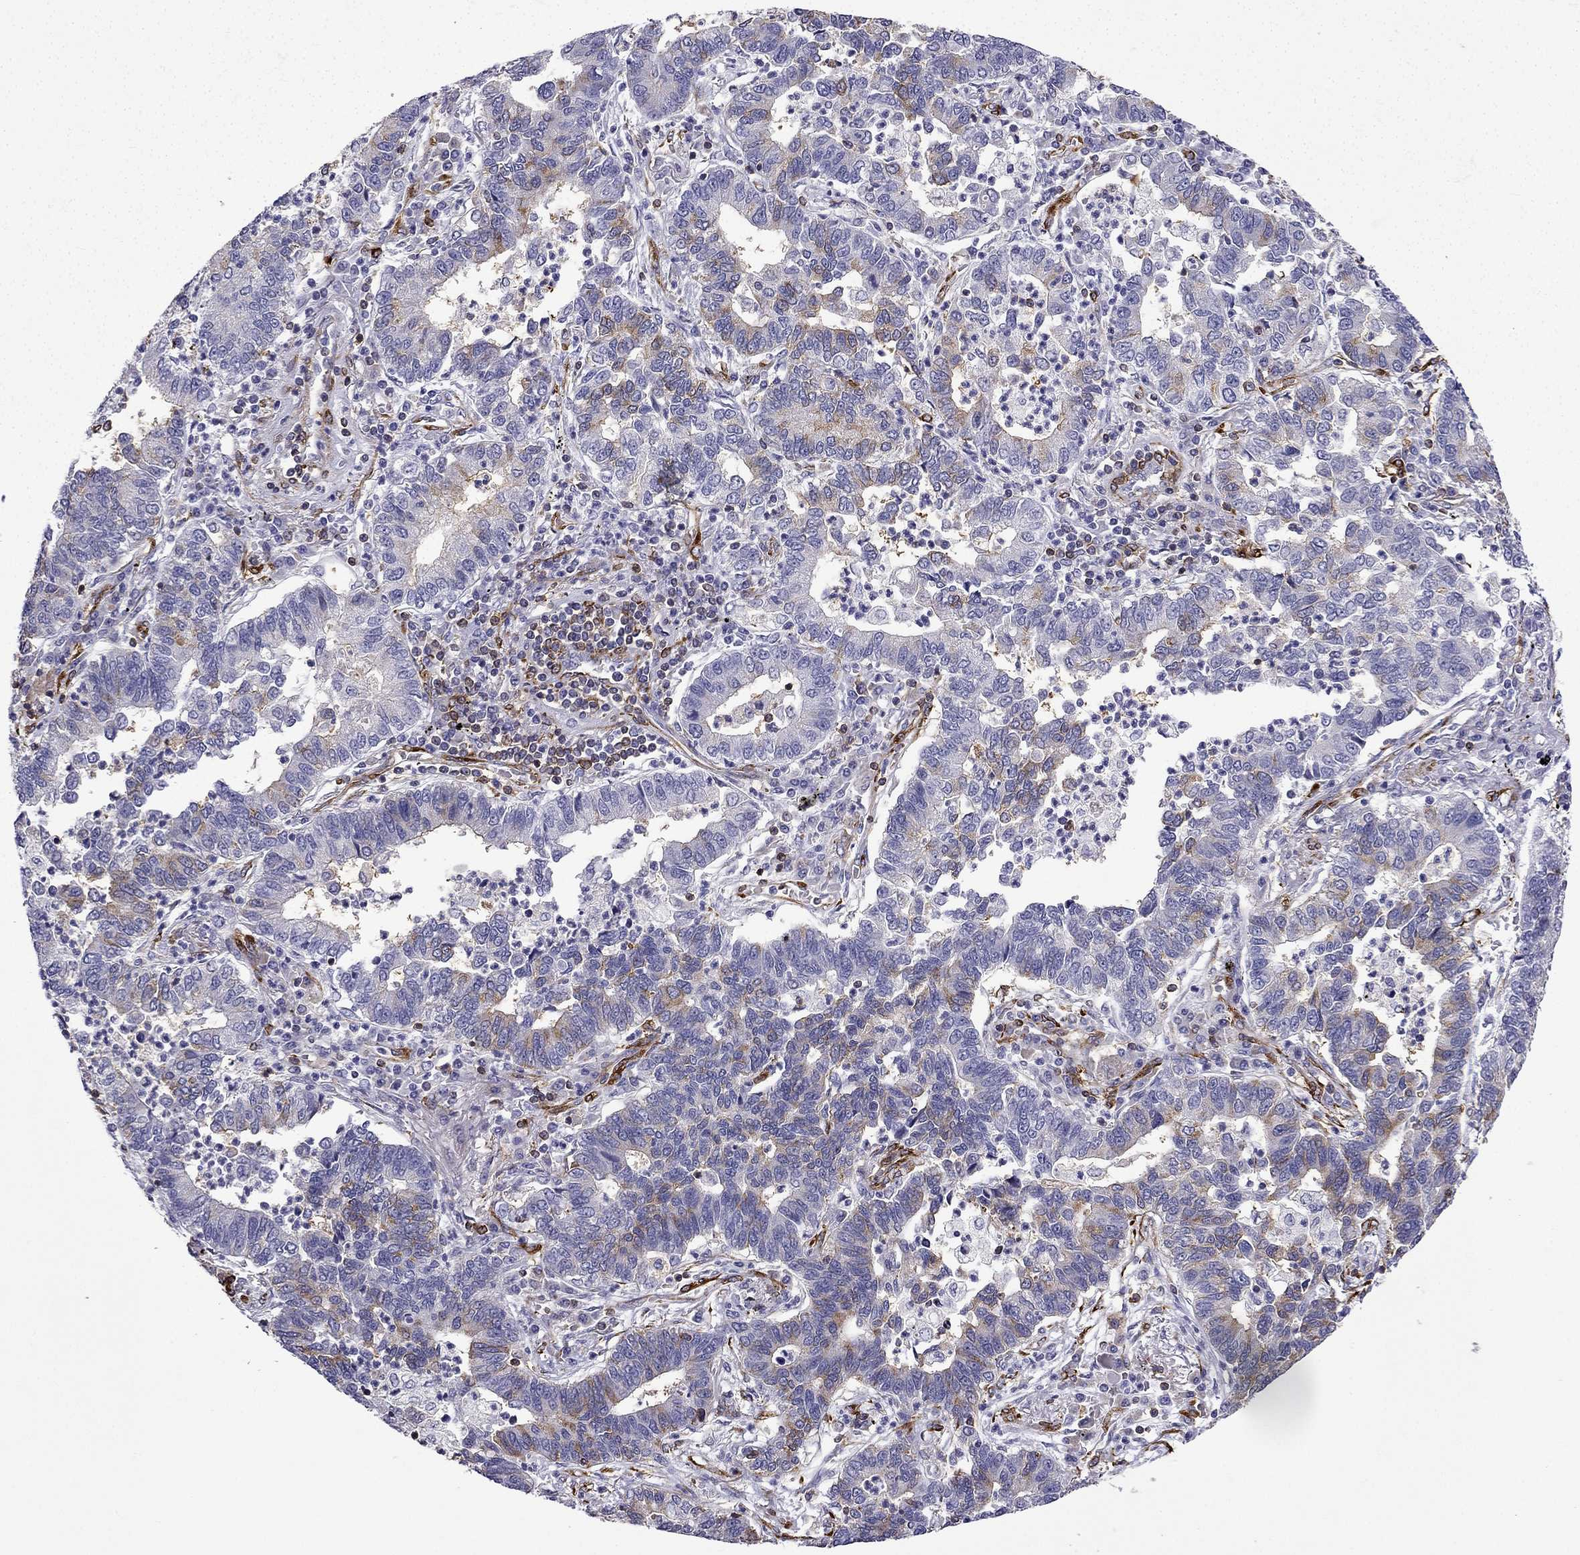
{"staining": {"intensity": "moderate", "quantity": "25%-75%", "location": "cytoplasmic/membranous"}, "tissue": "lung cancer", "cell_type": "Tumor cells", "image_type": "cancer", "snomed": [{"axis": "morphology", "description": "Adenocarcinoma, NOS"}, {"axis": "topography", "description": "Lung"}], "caption": "Immunohistochemistry (IHC) (DAB) staining of human adenocarcinoma (lung) reveals moderate cytoplasmic/membranous protein expression in about 25%-75% of tumor cells. (DAB IHC, brown staining for protein, blue staining for nuclei).", "gene": "MAP4", "patient": {"sex": "female", "age": 57}}